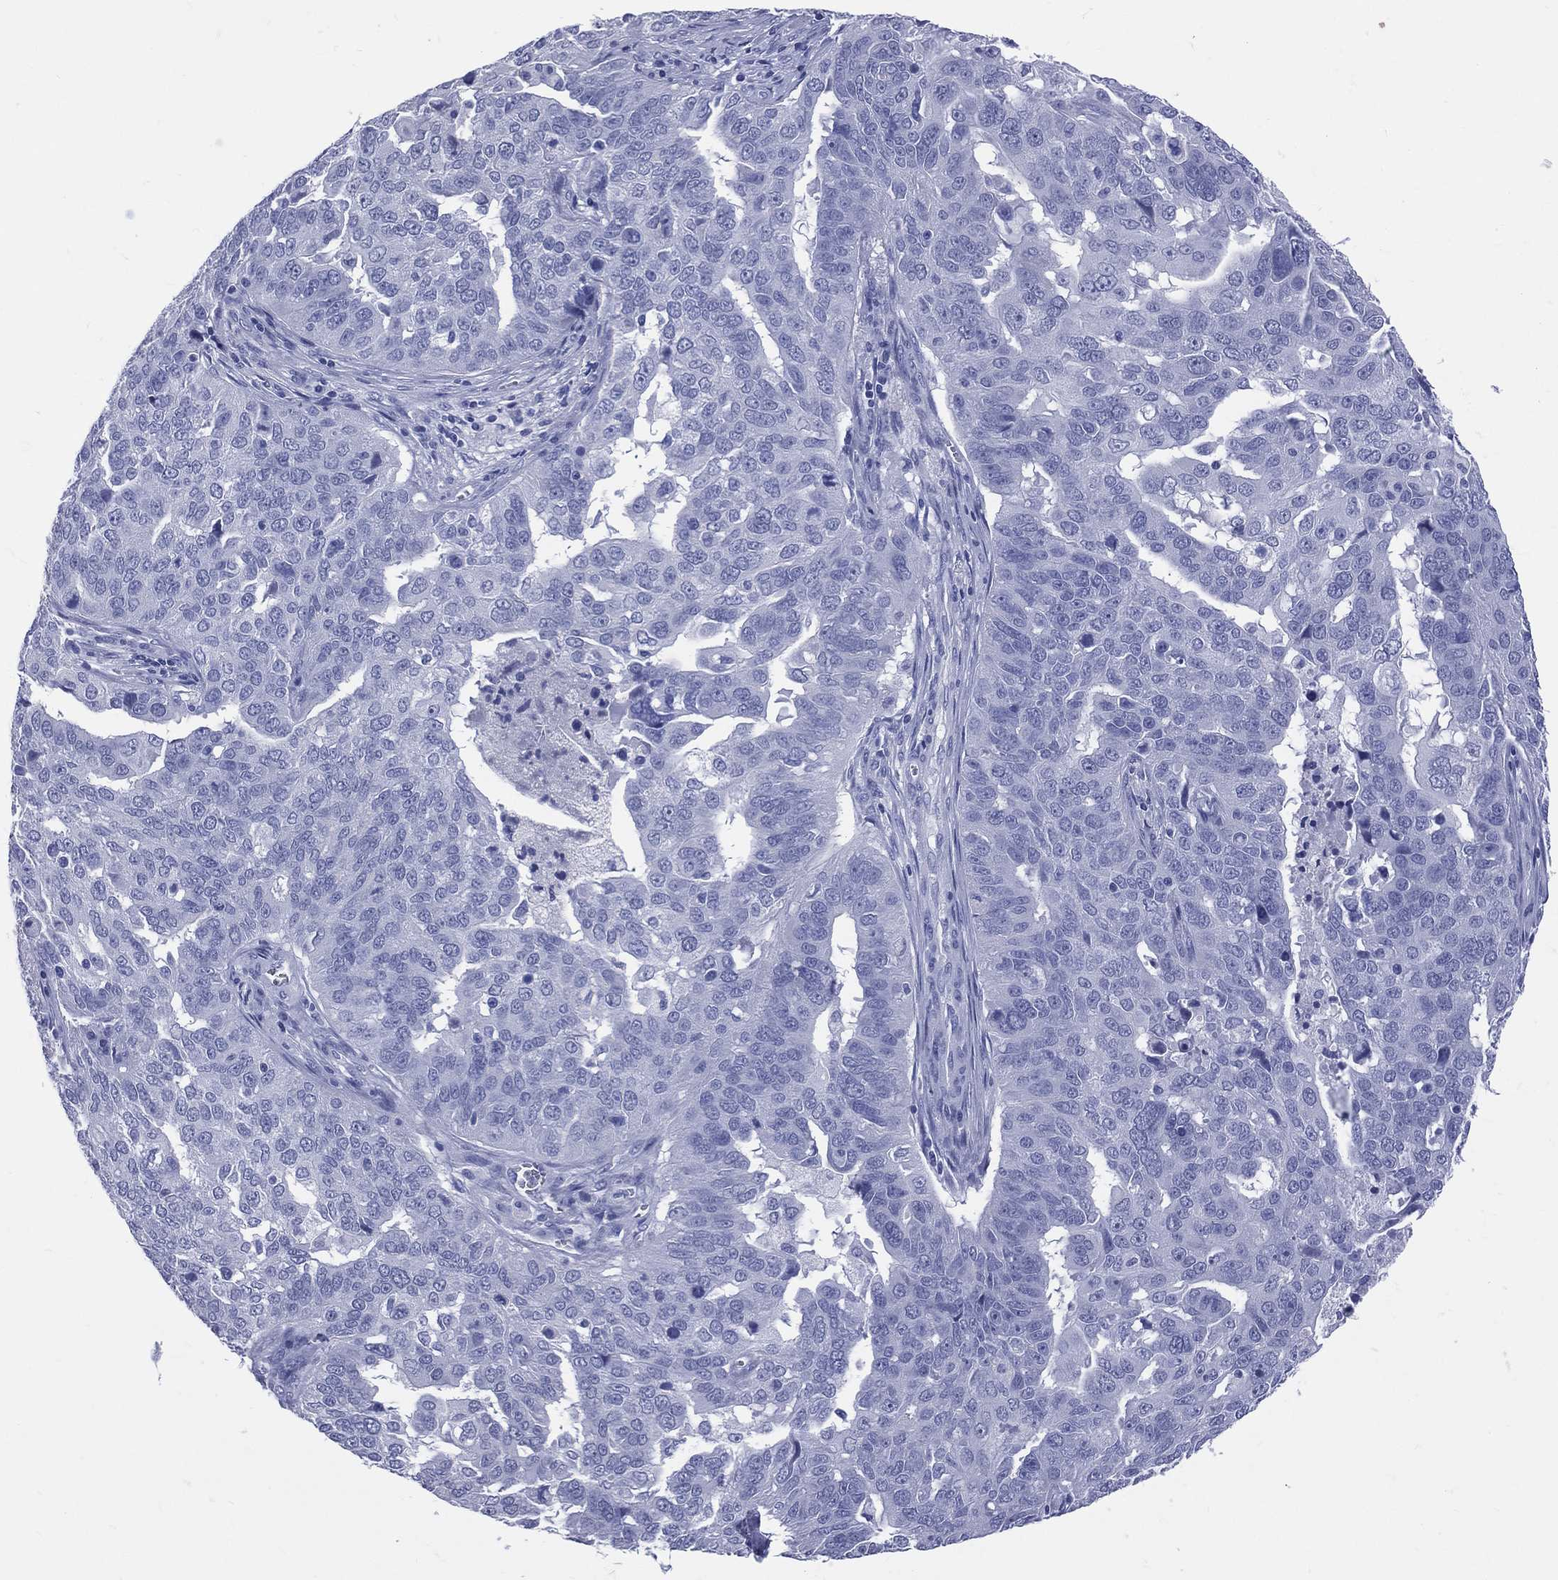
{"staining": {"intensity": "negative", "quantity": "none", "location": "none"}, "tissue": "ovarian cancer", "cell_type": "Tumor cells", "image_type": "cancer", "snomed": [{"axis": "morphology", "description": "Carcinoma, endometroid"}, {"axis": "topography", "description": "Soft tissue"}, {"axis": "topography", "description": "Ovary"}], "caption": "Immunohistochemistry (IHC) photomicrograph of ovarian cancer (endometroid carcinoma) stained for a protein (brown), which demonstrates no positivity in tumor cells.", "gene": "CYLC1", "patient": {"sex": "female", "age": 52}}